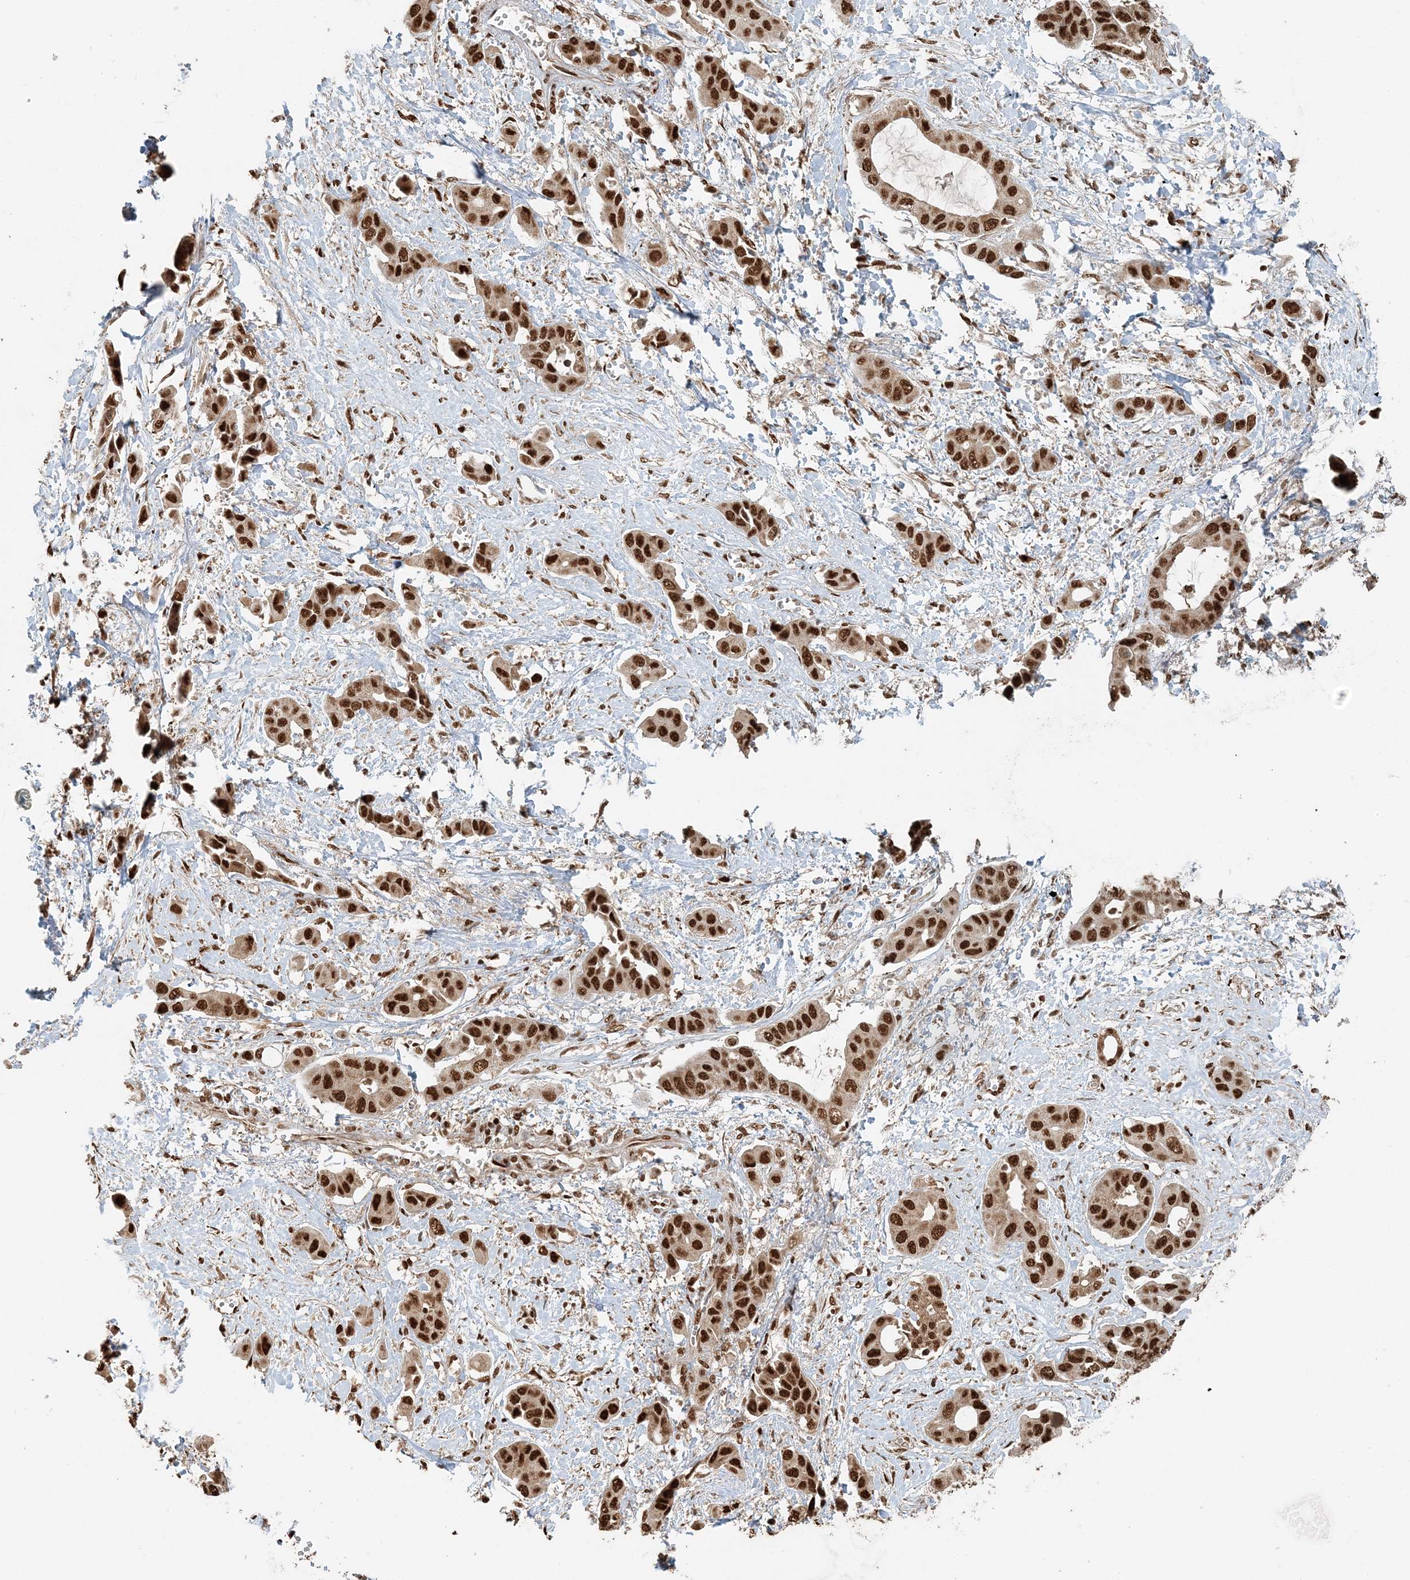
{"staining": {"intensity": "strong", "quantity": ">75%", "location": "nuclear"}, "tissue": "liver cancer", "cell_type": "Tumor cells", "image_type": "cancer", "snomed": [{"axis": "morphology", "description": "Cholangiocarcinoma"}, {"axis": "topography", "description": "Liver"}], "caption": "This is an image of immunohistochemistry (IHC) staining of liver cancer (cholangiocarcinoma), which shows strong expression in the nuclear of tumor cells.", "gene": "ARHGAP35", "patient": {"sex": "female", "age": 52}}